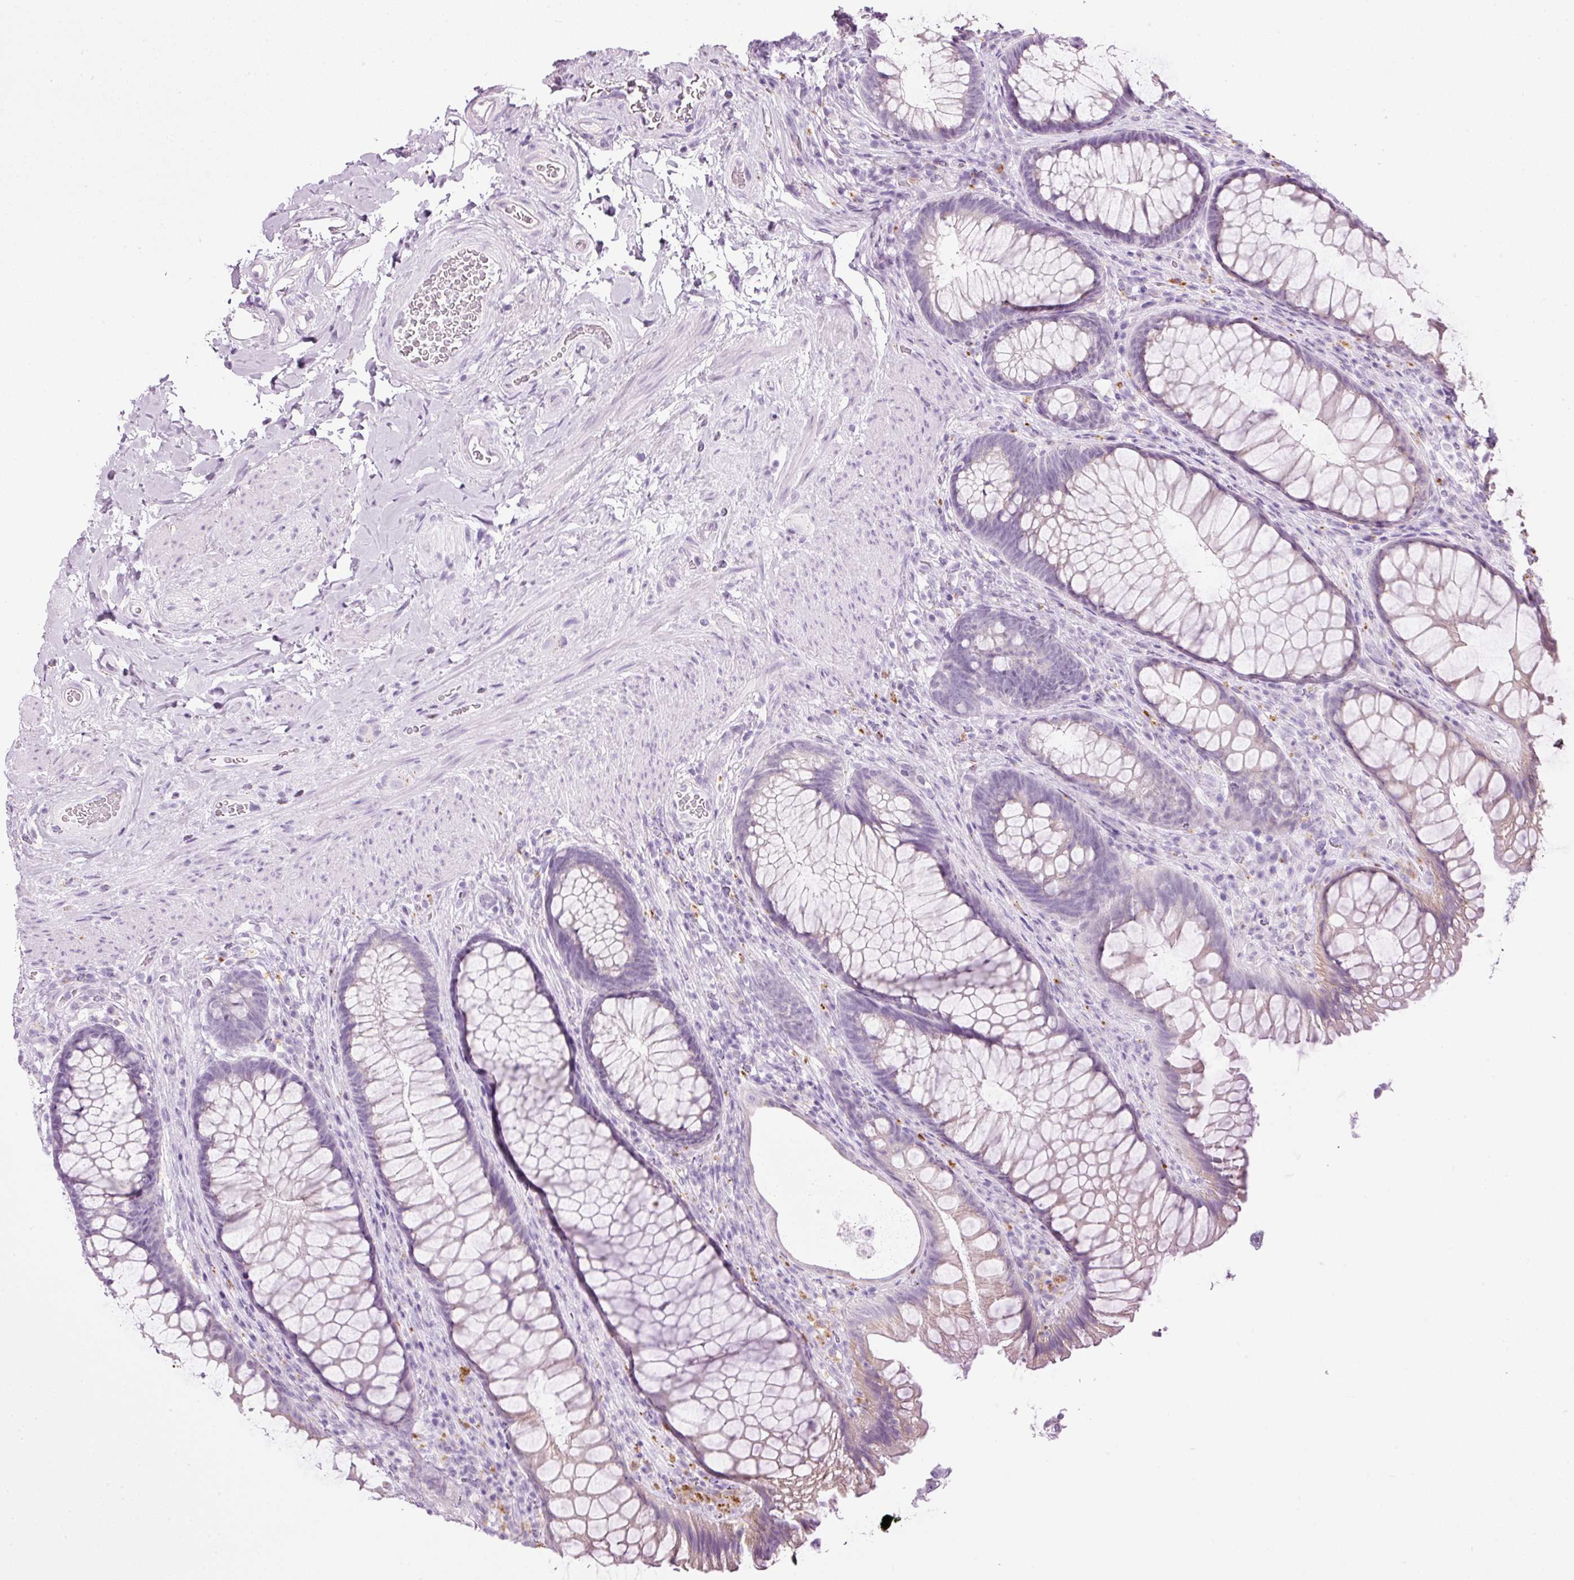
{"staining": {"intensity": "weak", "quantity": "<25%", "location": "cytoplasmic/membranous"}, "tissue": "rectum", "cell_type": "Glandular cells", "image_type": "normal", "snomed": [{"axis": "morphology", "description": "Normal tissue, NOS"}, {"axis": "topography", "description": "Rectum"}], "caption": "High magnification brightfield microscopy of normal rectum stained with DAB (3,3'-diaminobenzidine) (brown) and counterstained with hematoxylin (blue): glandular cells show no significant positivity.", "gene": "ZNF639", "patient": {"sex": "male", "age": 53}}